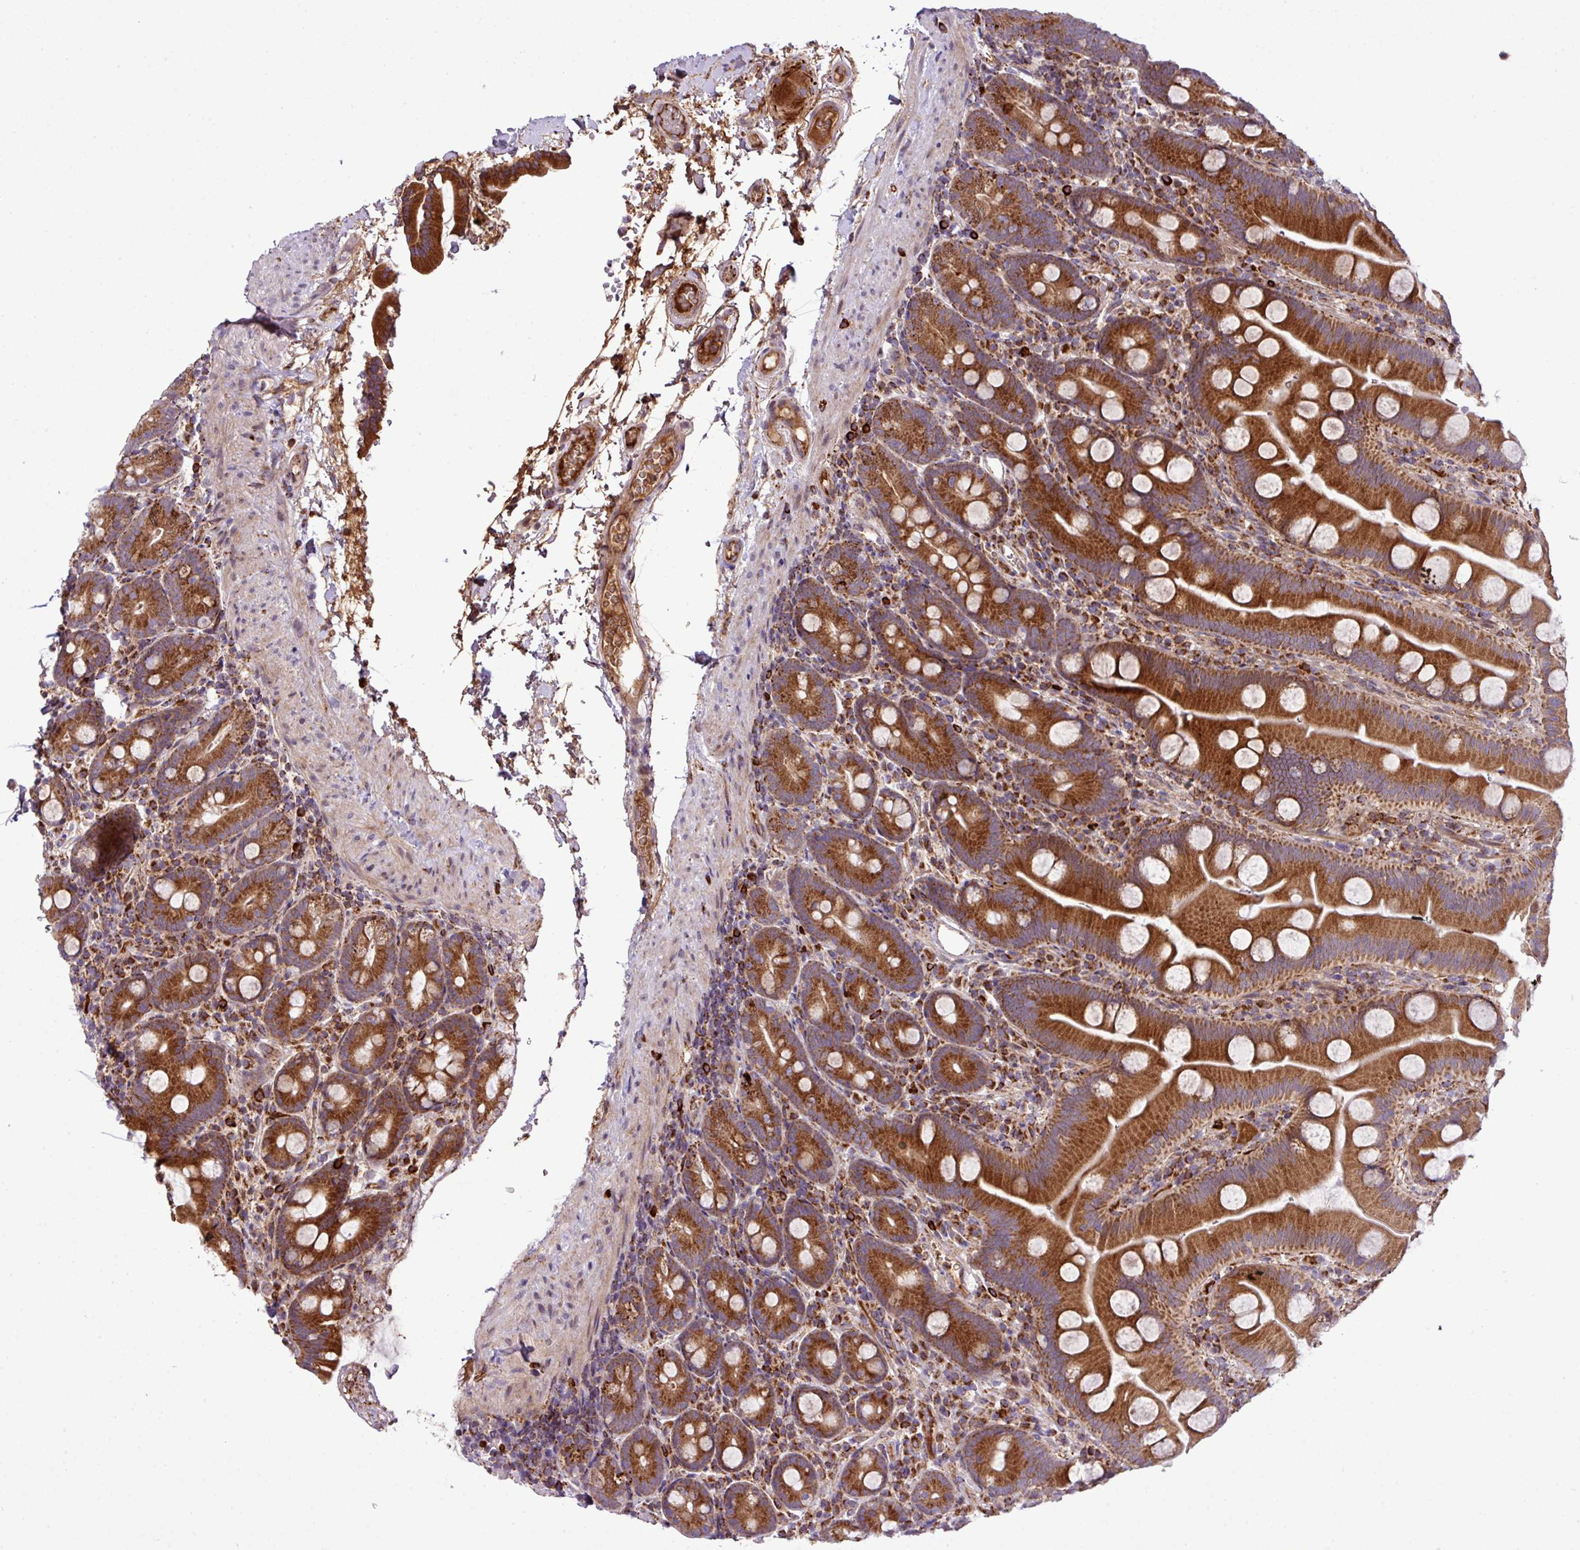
{"staining": {"intensity": "strong", "quantity": ">75%", "location": "cytoplasmic/membranous"}, "tissue": "small intestine", "cell_type": "Glandular cells", "image_type": "normal", "snomed": [{"axis": "morphology", "description": "Normal tissue, NOS"}, {"axis": "topography", "description": "Small intestine"}], "caption": "Immunohistochemical staining of unremarkable small intestine demonstrates >75% levels of strong cytoplasmic/membranous protein staining in about >75% of glandular cells.", "gene": "ZNF569", "patient": {"sex": "female", "age": 68}}